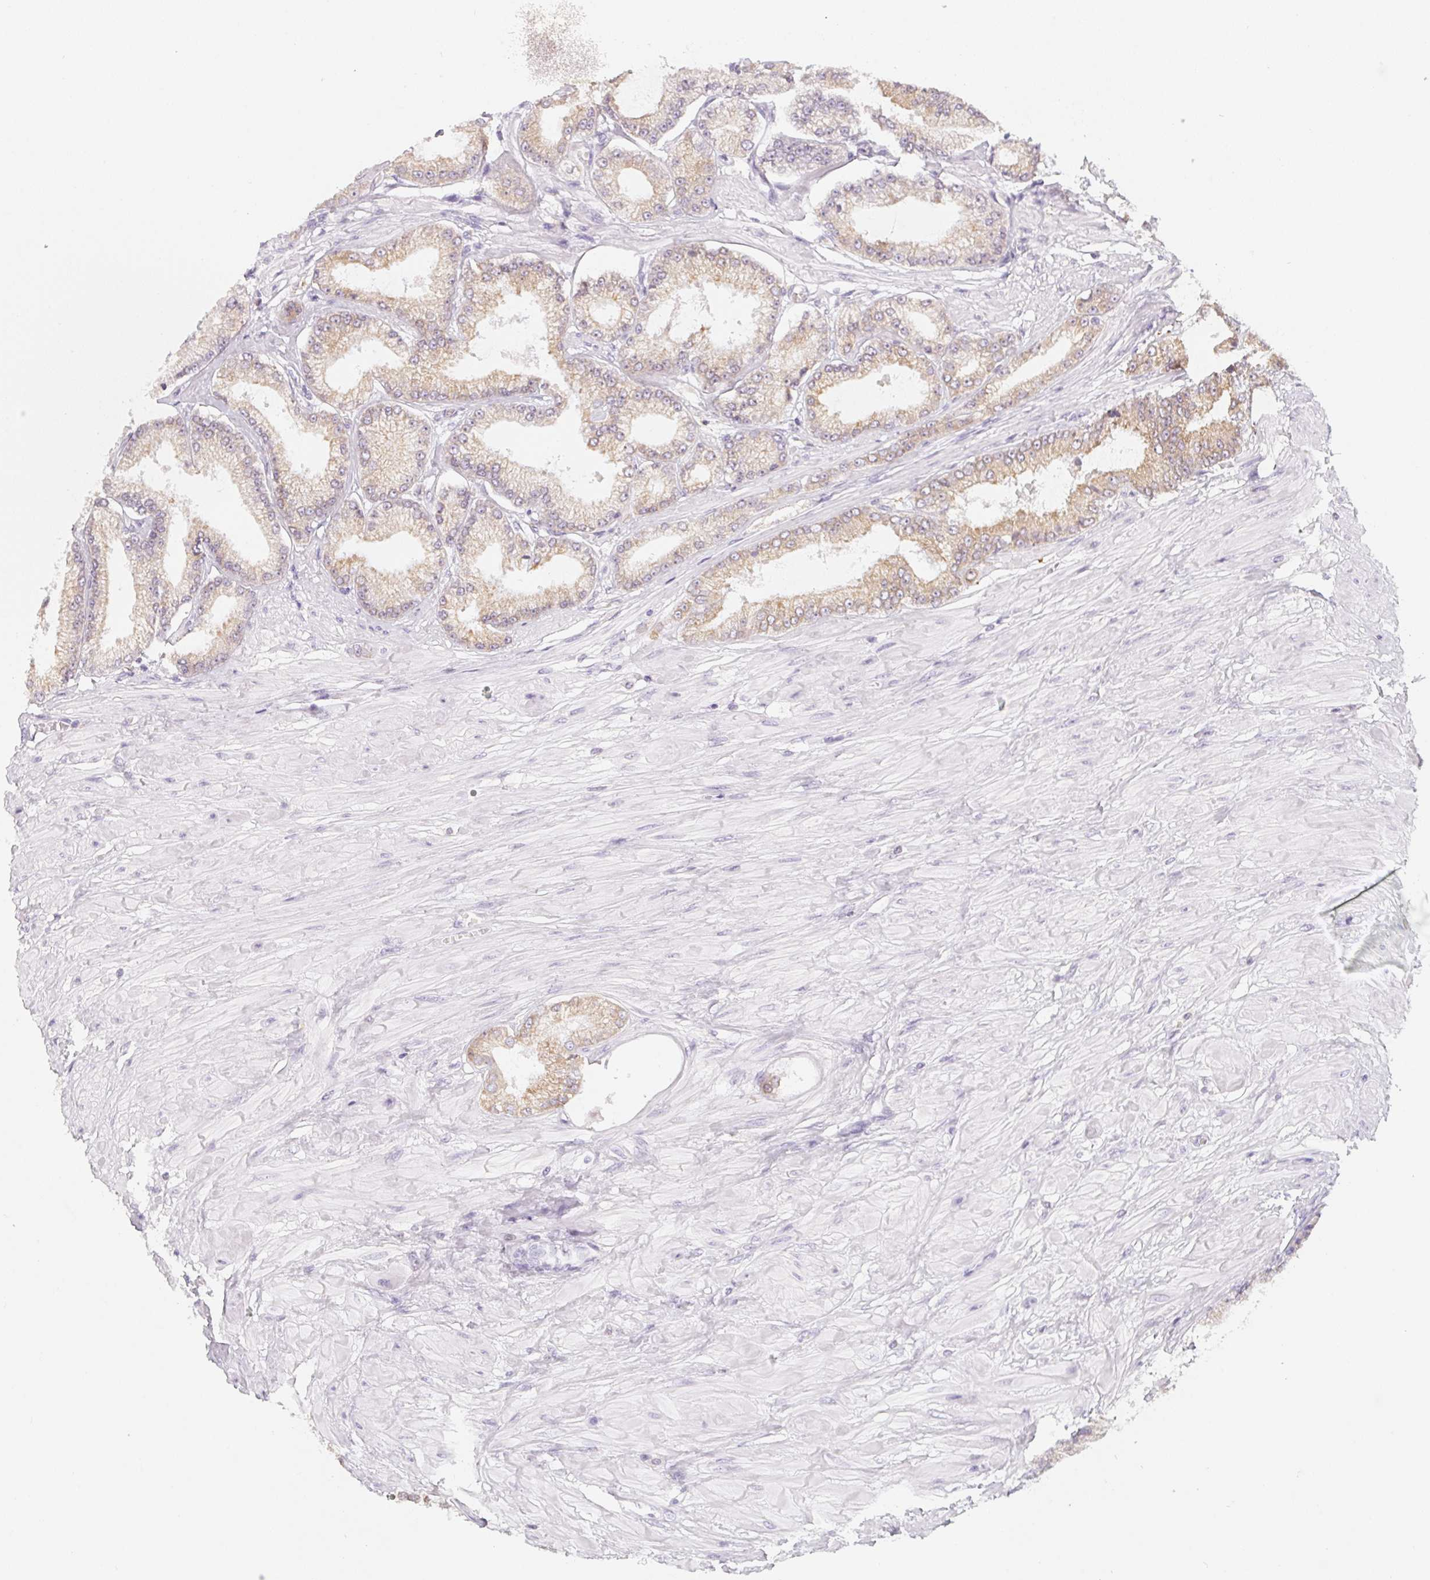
{"staining": {"intensity": "weak", "quantity": ">75%", "location": "cytoplasmic/membranous"}, "tissue": "prostate cancer", "cell_type": "Tumor cells", "image_type": "cancer", "snomed": [{"axis": "morphology", "description": "Adenocarcinoma, Low grade"}, {"axis": "topography", "description": "Prostate"}], "caption": "The photomicrograph exhibits immunohistochemical staining of prostate adenocarcinoma (low-grade). There is weak cytoplasmic/membranous staining is appreciated in about >75% of tumor cells.", "gene": "SOAT1", "patient": {"sex": "male", "age": 55}}